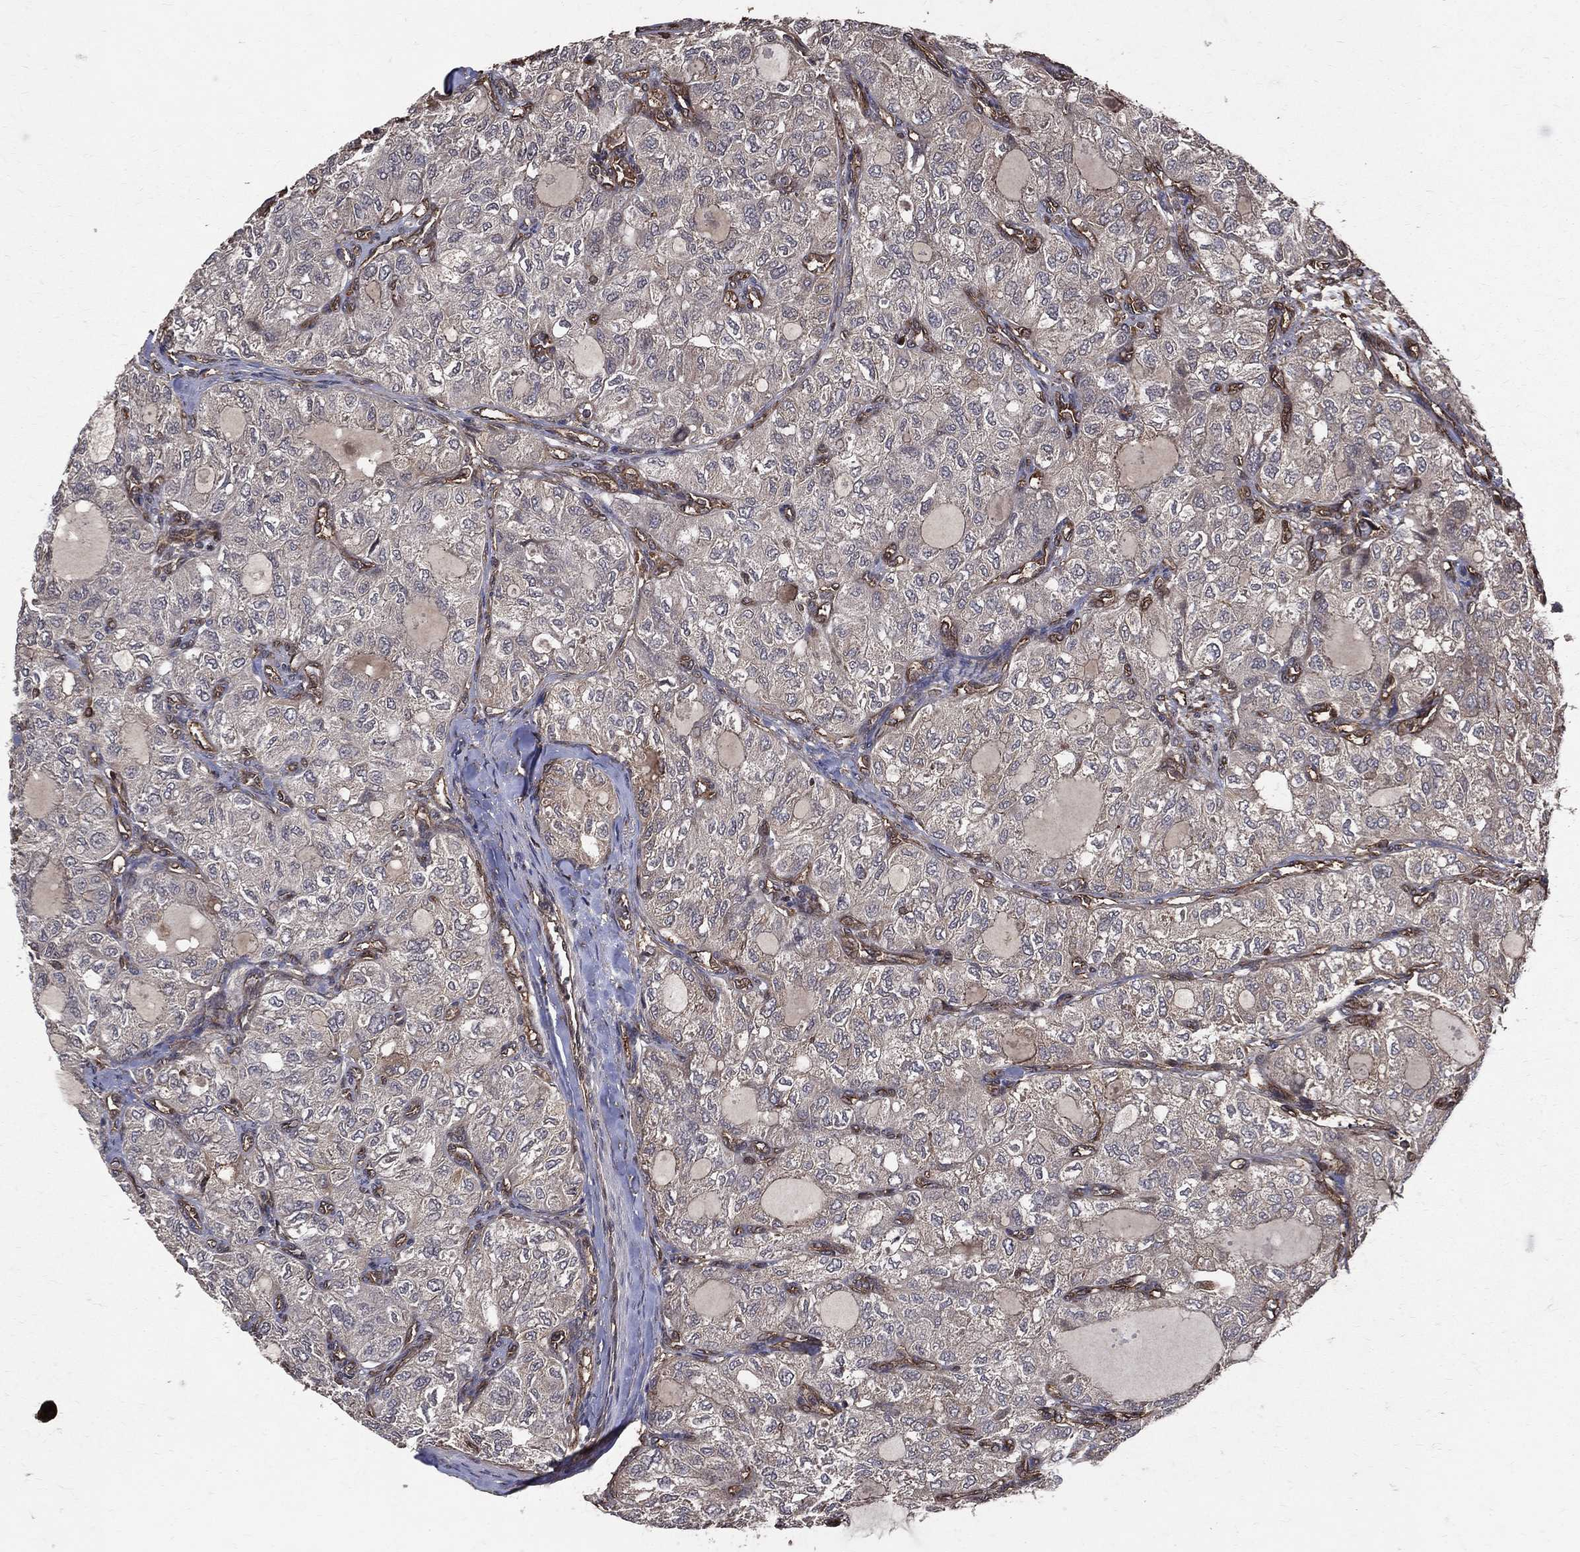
{"staining": {"intensity": "negative", "quantity": "none", "location": "none"}, "tissue": "thyroid cancer", "cell_type": "Tumor cells", "image_type": "cancer", "snomed": [{"axis": "morphology", "description": "Follicular adenoma carcinoma, NOS"}, {"axis": "topography", "description": "Thyroid gland"}], "caption": "Photomicrograph shows no significant protein staining in tumor cells of thyroid cancer.", "gene": "DPYSL2", "patient": {"sex": "male", "age": 75}}